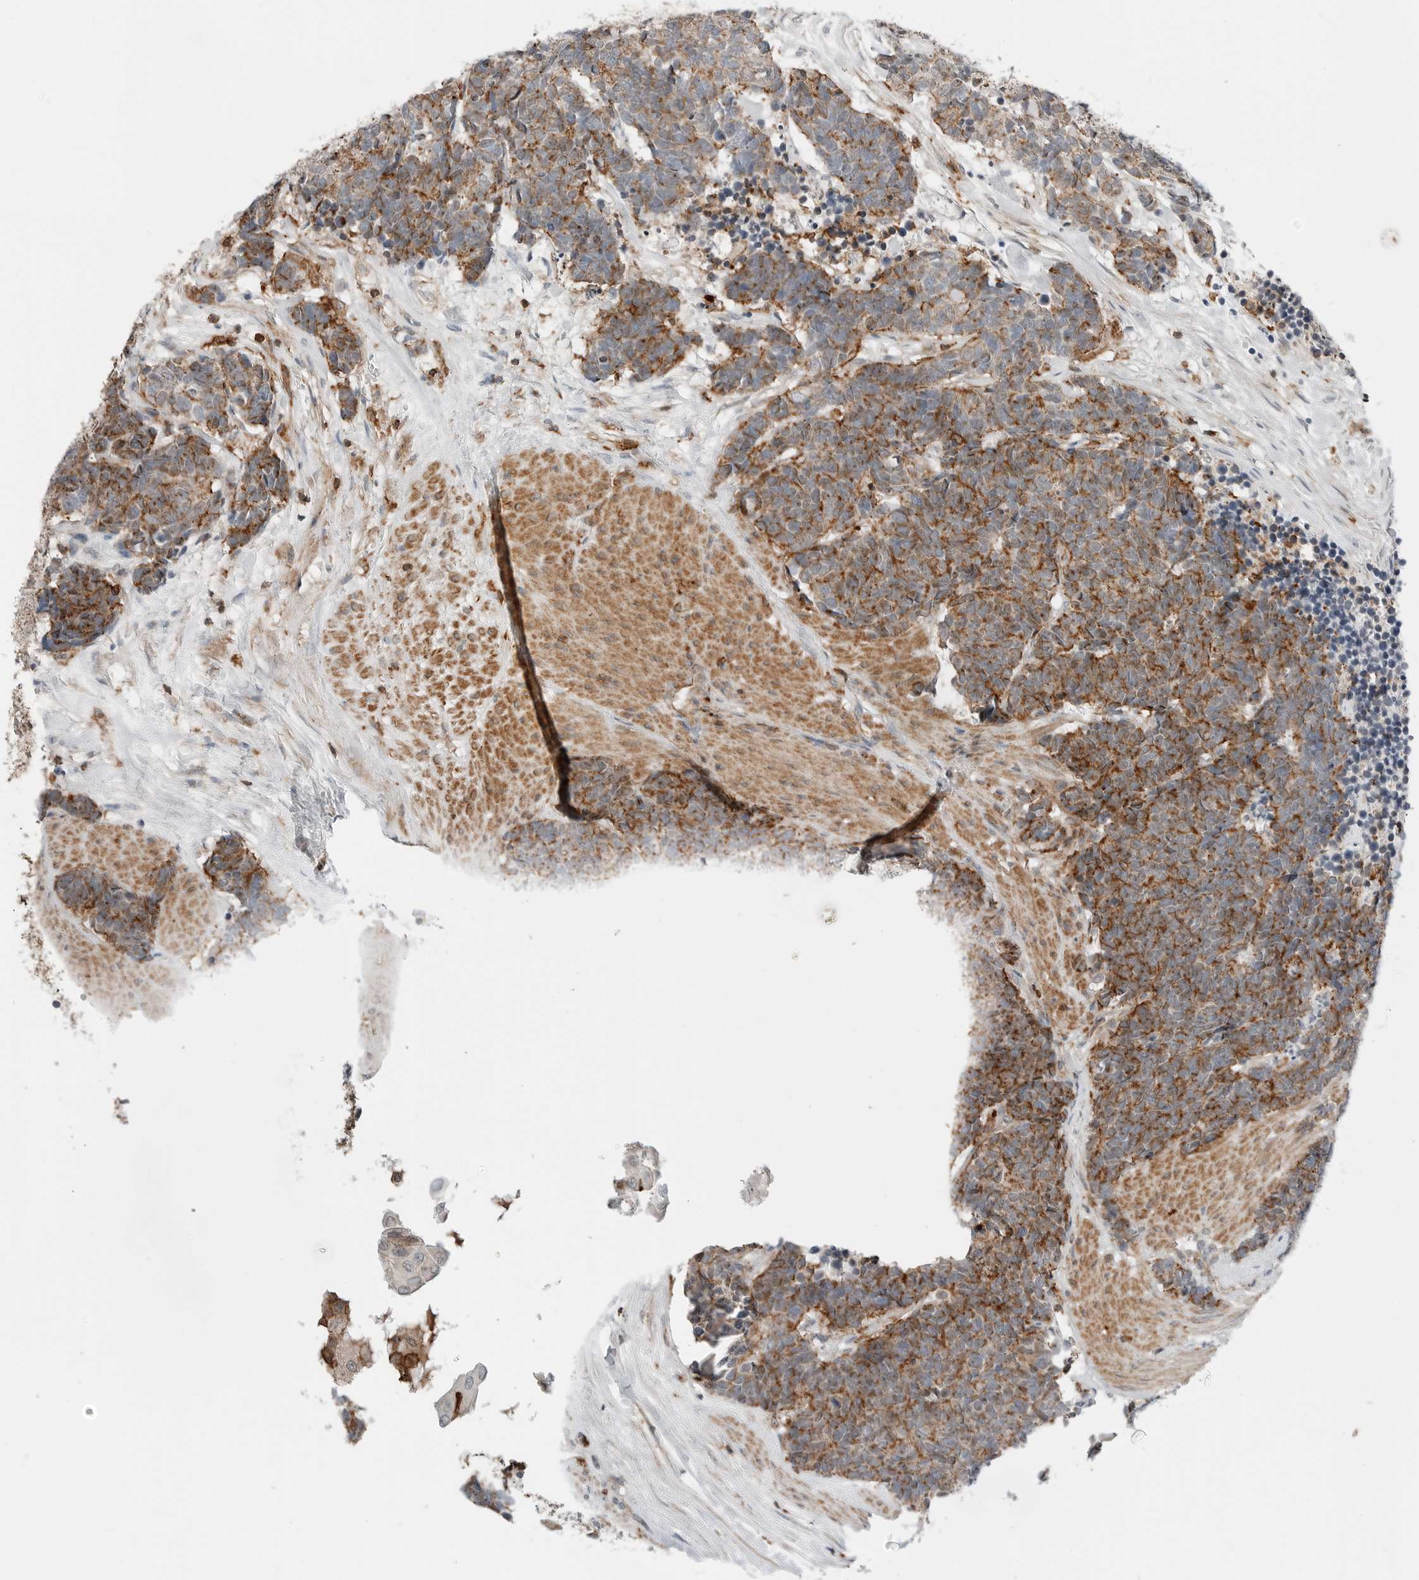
{"staining": {"intensity": "moderate", "quantity": ">75%", "location": "cytoplasmic/membranous"}, "tissue": "carcinoid", "cell_type": "Tumor cells", "image_type": "cancer", "snomed": [{"axis": "morphology", "description": "Carcinoma, NOS"}, {"axis": "morphology", "description": "Carcinoid, malignant, NOS"}, {"axis": "topography", "description": "Urinary bladder"}], "caption": "Carcinoma stained for a protein (brown) reveals moderate cytoplasmic/membranous positive expression in approximately >75% of tumor cells.", "gene": "LEFTY2", "patient": {"sex": "male", "age": 57}}